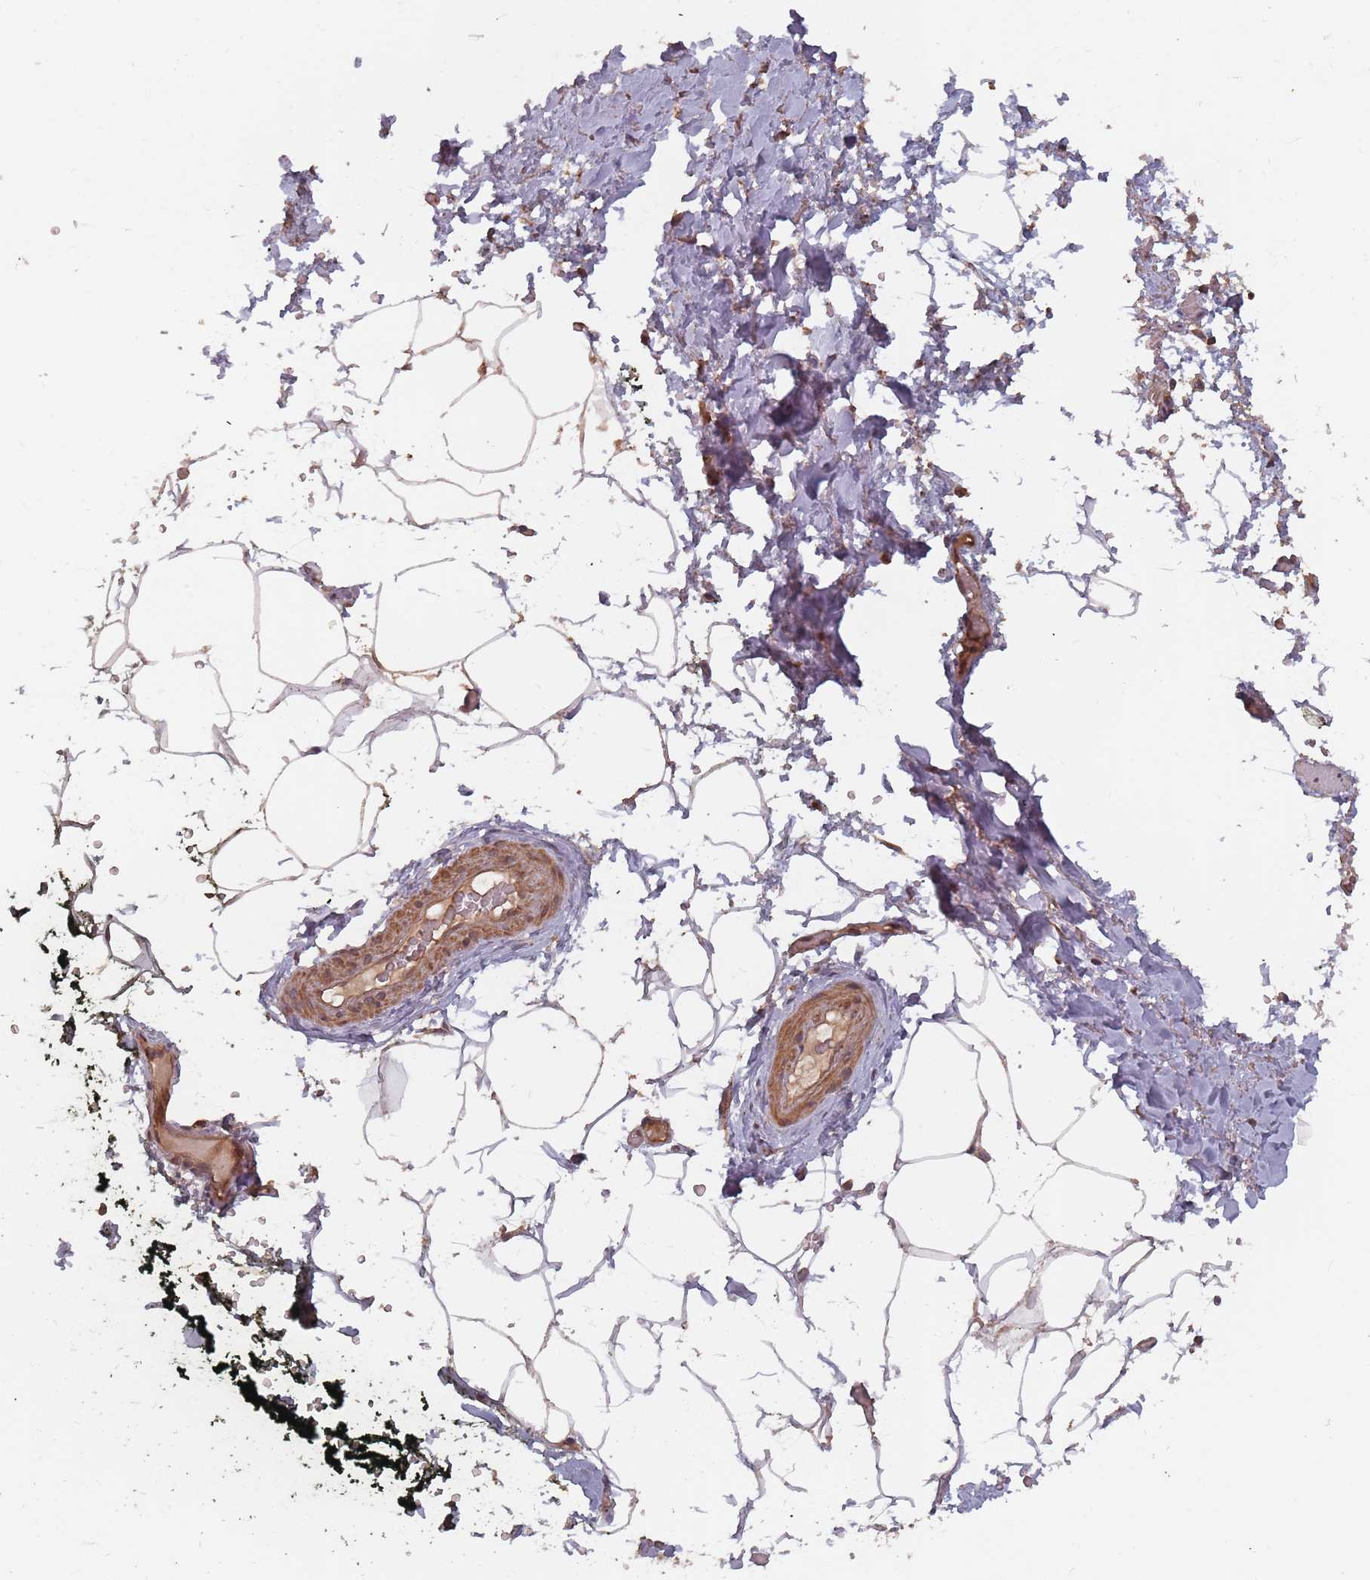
{"staining": {"intensity": "moderate", "quantity": ">75%", "location": "cytoplasmic/membranous"}, "tissue": "adipose tissue", "cell_type": "Adipocytes", "image_type": "normal", "snomed": [{"axis": "morphology", "description": "Normal tissue, NOS"}, {"axis": "morphology", "description": "Adenocarcinoma, Low grade"}, {"axis": "topography", "description": "Prostate"}, {"axis": "topography", "description": "Peripheral nerve tissue"}], "caption": "Adipocytes show medium levels of moderate cytoplasmic/membranous expression in approximately >75% of cells in unremarkable human adipose tissue. The protein is stained brown, and the nuclei are stained in blue (DAB IHC with brightfield microscopy, high magnification).", "gene": "C3orf14", "patient": {"sex": "male", "age": 63}}